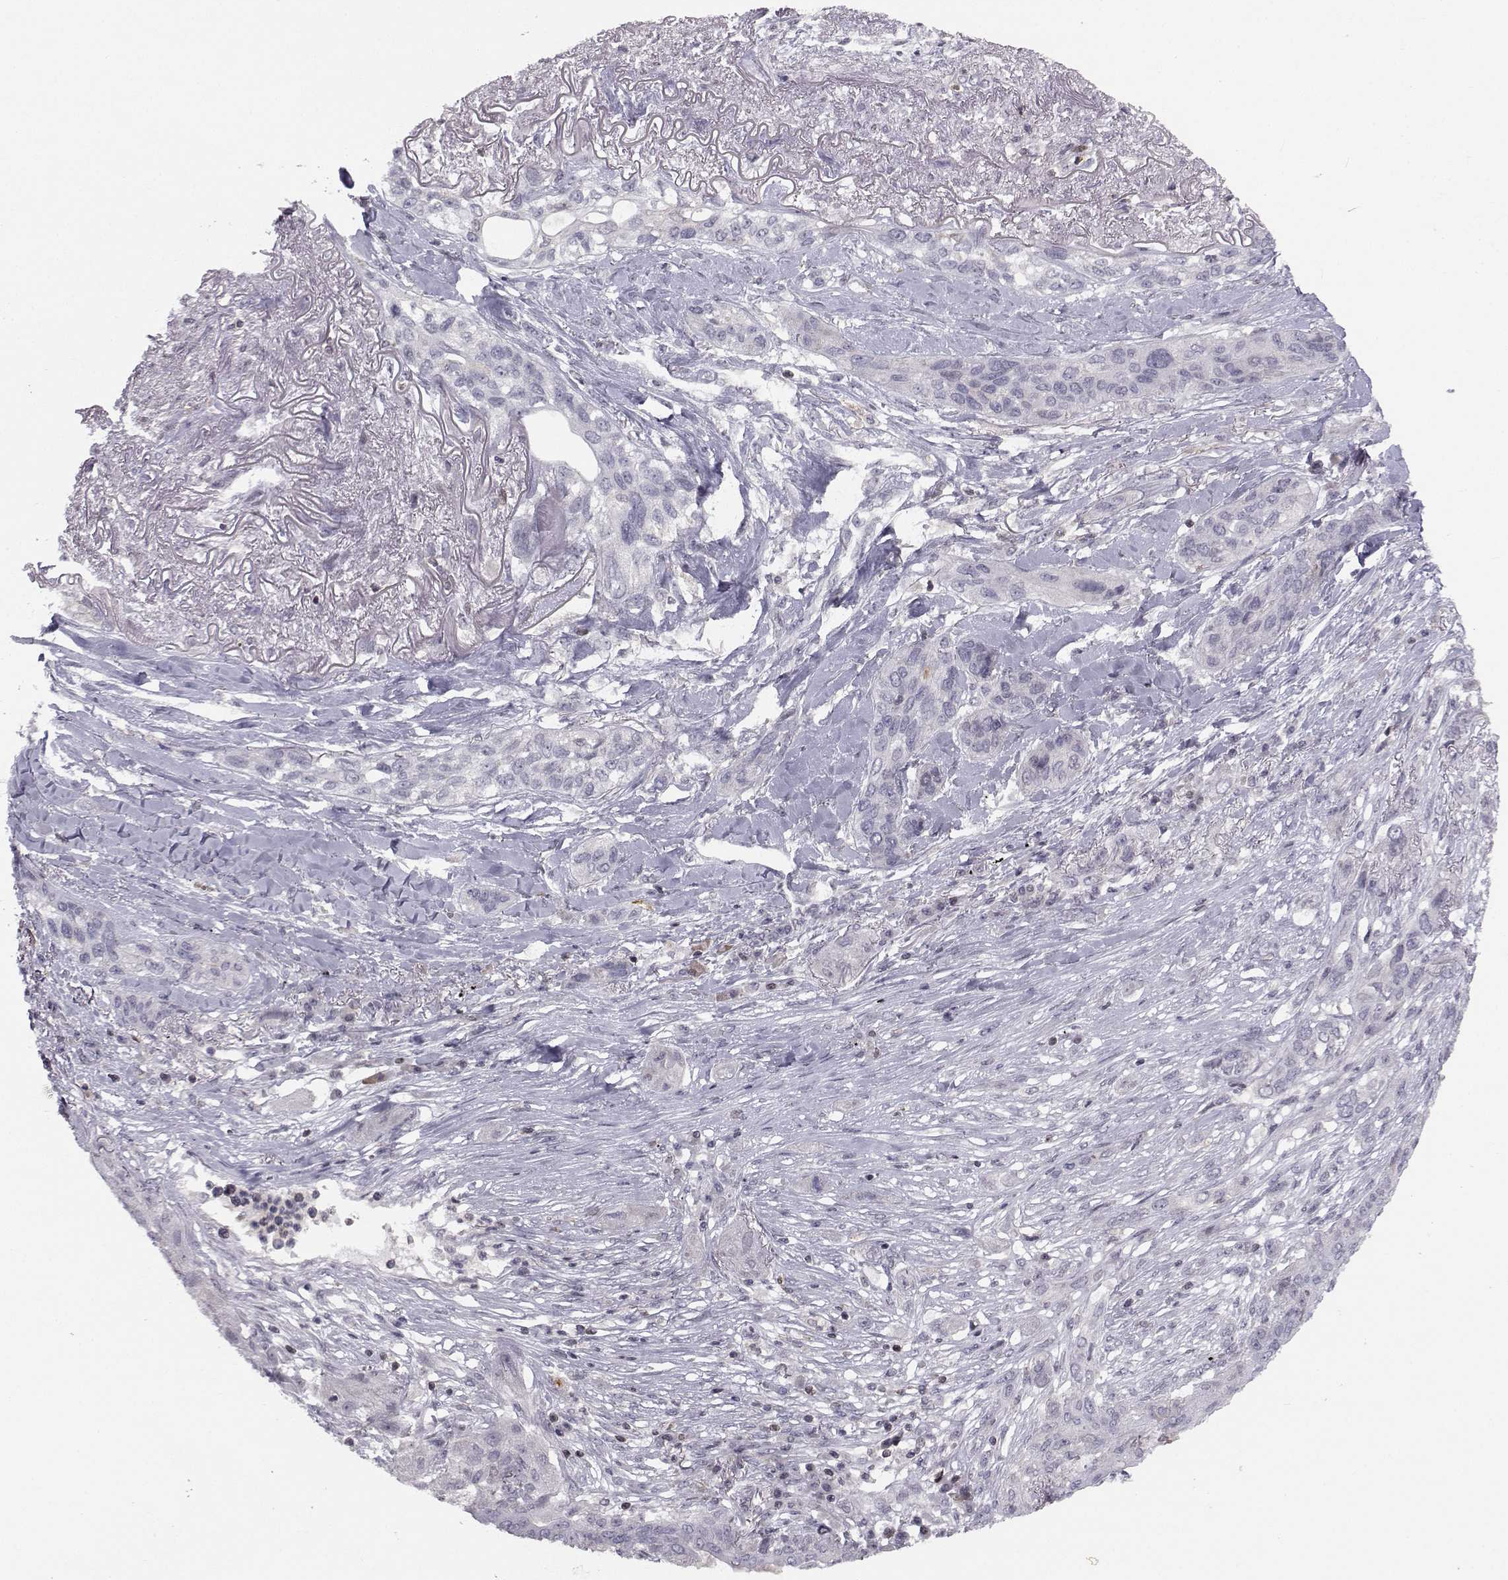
{"staining": {"intensity": "negative", "quantity": "none", "location": "none"}, "tissue": "lung cancer", "cell_type": "Tumor cells", "image_type": "cancer", "snomed": [{"axis": "morphology", "description": "Squamous cell carcinoma, NOS"}, {"axis": "topography", "description": "Lung"}], "caption": "Photomicrograph shows no significant protein staining in tumor cells of lung squamous cell carcinoma.", "gene": "PCP4L1", "patient": {"sex": "female", "age": 70}}